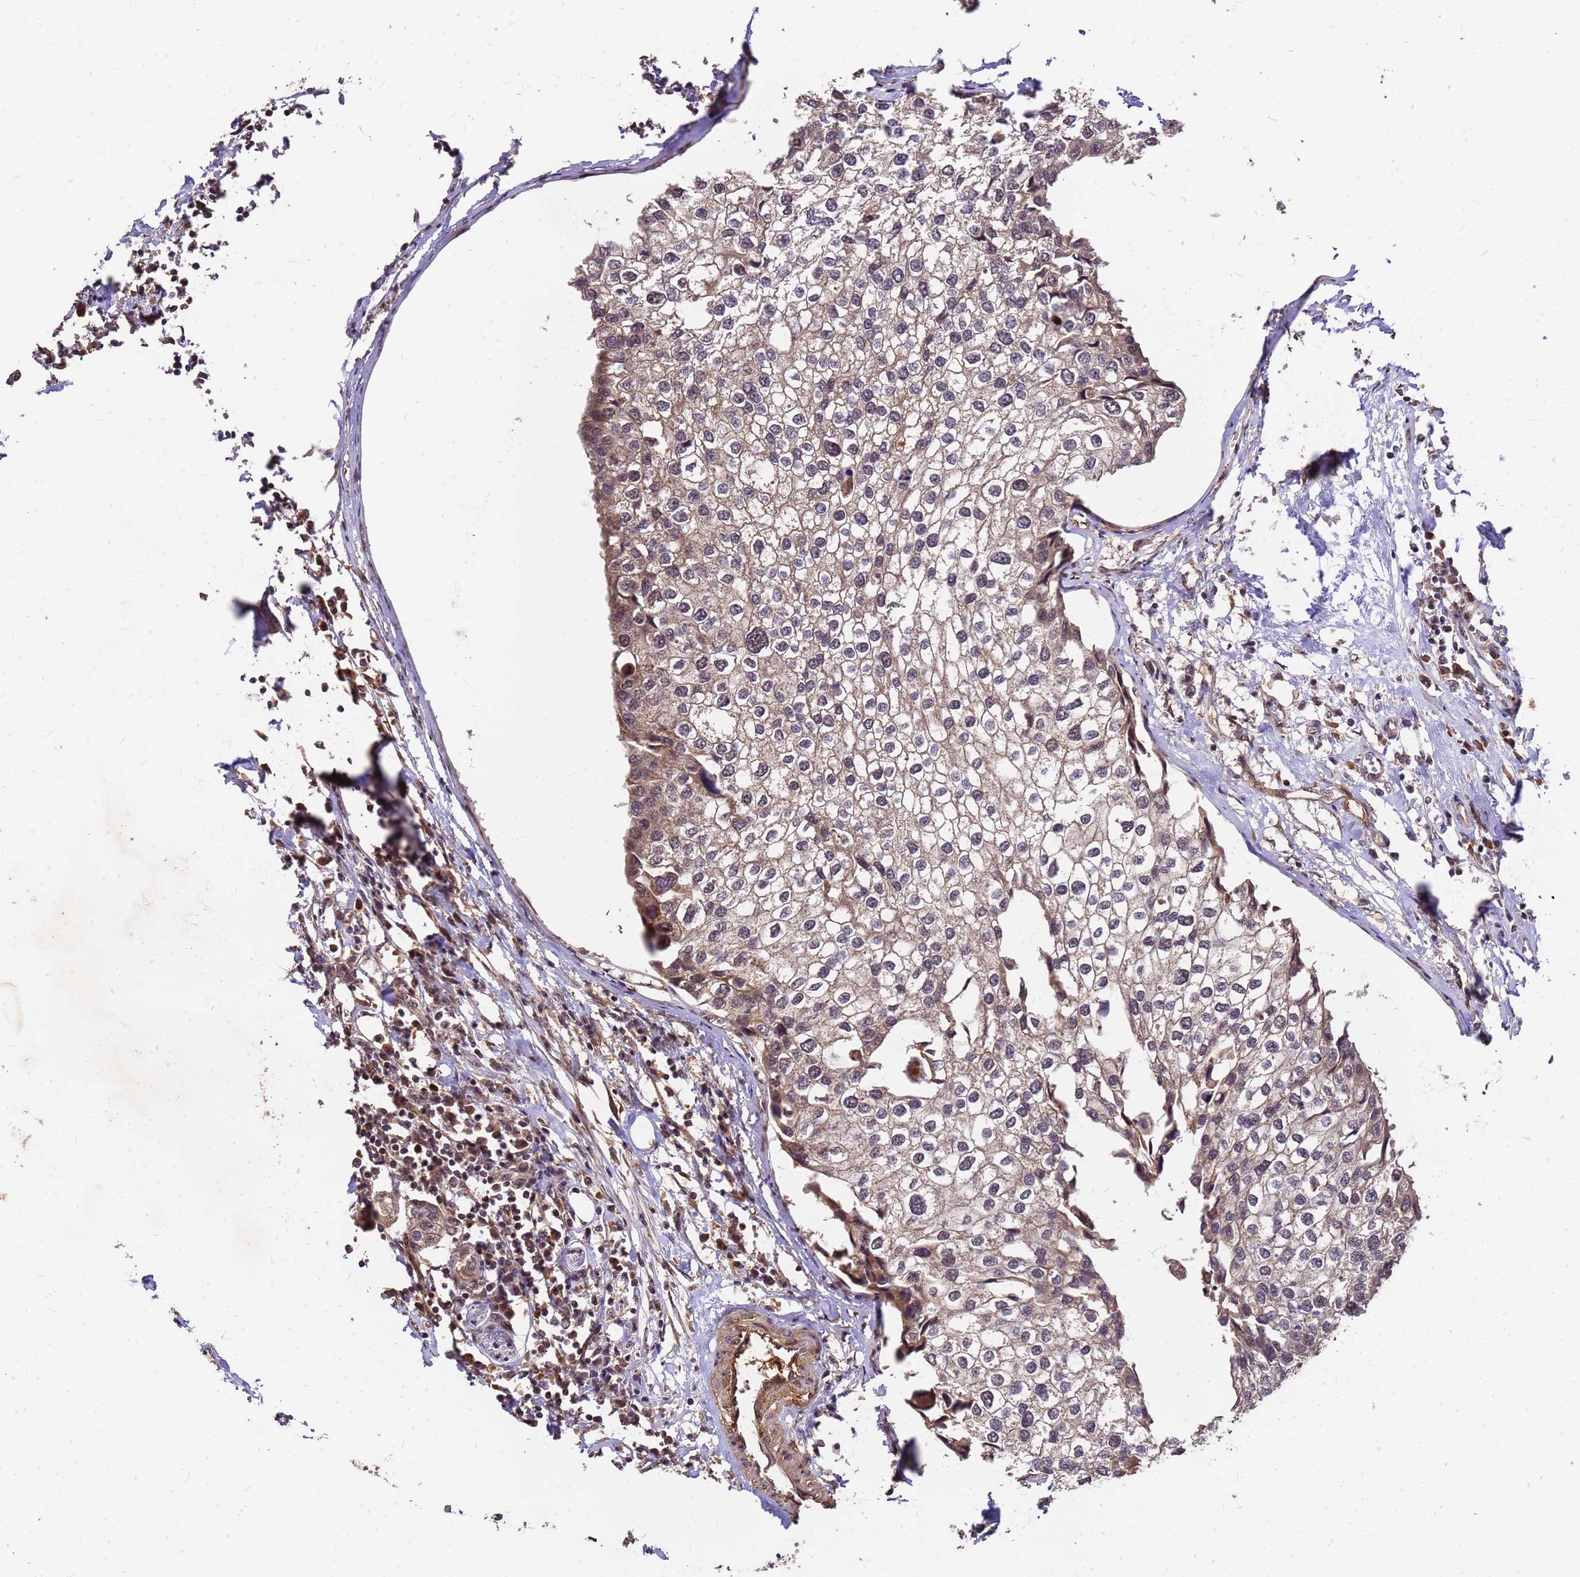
{"staining": {"intensity": "moderate", "quantity": "<25%", "location": "cytoplasmic/membranous,nuclear"}, "tissue": "urothelial cancer", "cell_type": "Tumor cells", "image_type": "cancer", "snomed": [{"axis": "morphology", "description": "Urothelial carcinoma, High grade"}, {"axis": "topography", "description": "Urinary bladder"}], "caption": "The micrograph shows immunohistochemical staining of urothelial cancer. There is moderate cytoplasmic/membranous and nuclear expression is present in approximately <25% of tumor cells.", "gene": "GPATCH8", "patient": {"sex": "male", "age": 64}}